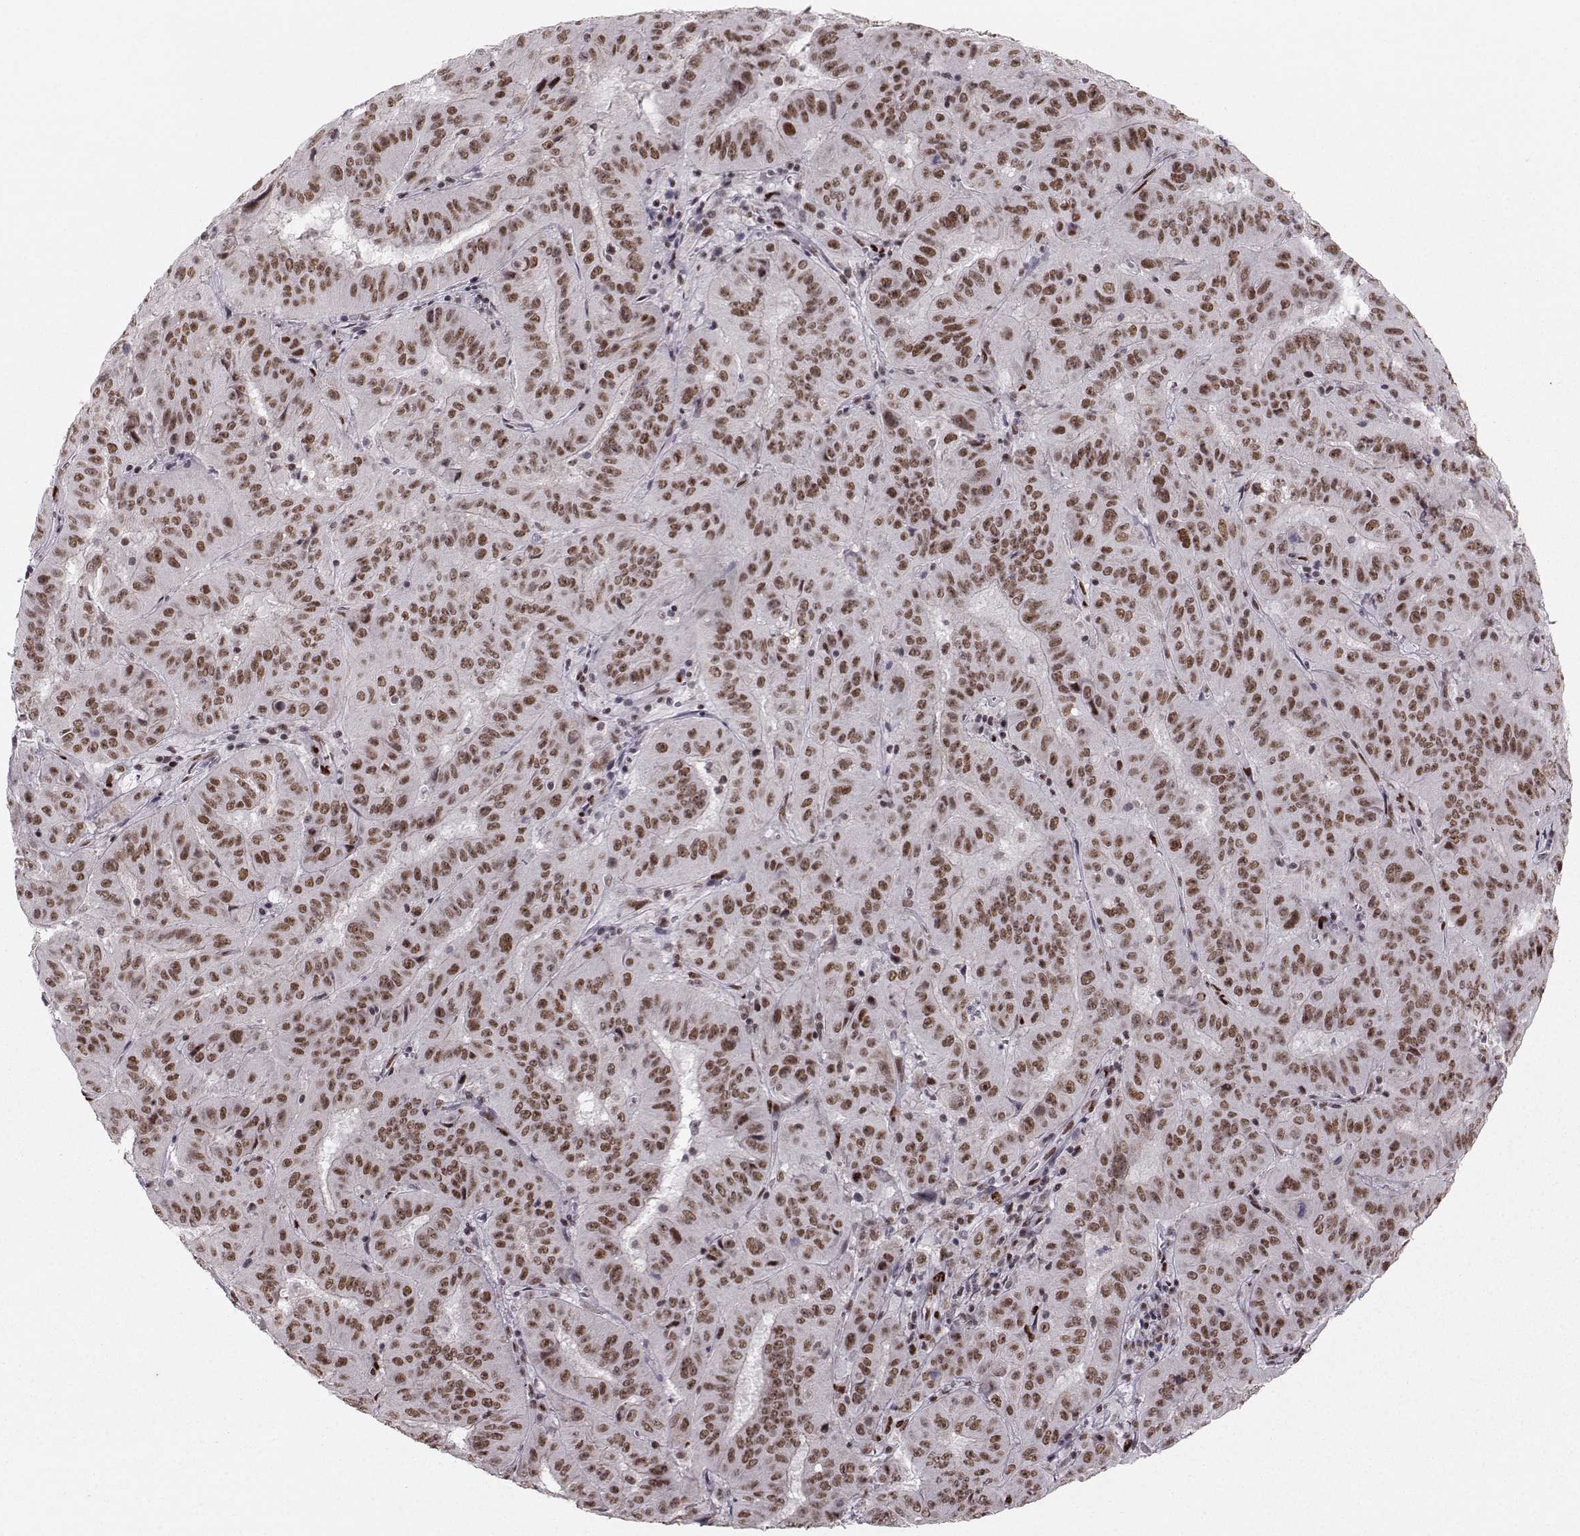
{"staining": {"intensity": "moderate", "quantity": ">75%", "location": "nuclear"}, "tissue": "pancreatic cancer", "cell_type": "Tumor cells", "image_type": "cancer", "snomed": [{"axis": "morphology", "description": "Adenocarcinoma, NOS"}, {"axis": "topography", "description": "Pancreas"}], "caption": "Adenocarcinoma (pancreatic) tissue displays moderate nuclear positivity in about >75% of tumor cells", "gene": "SNAPC2", "patient": {"sex": "male", "age": 63}}